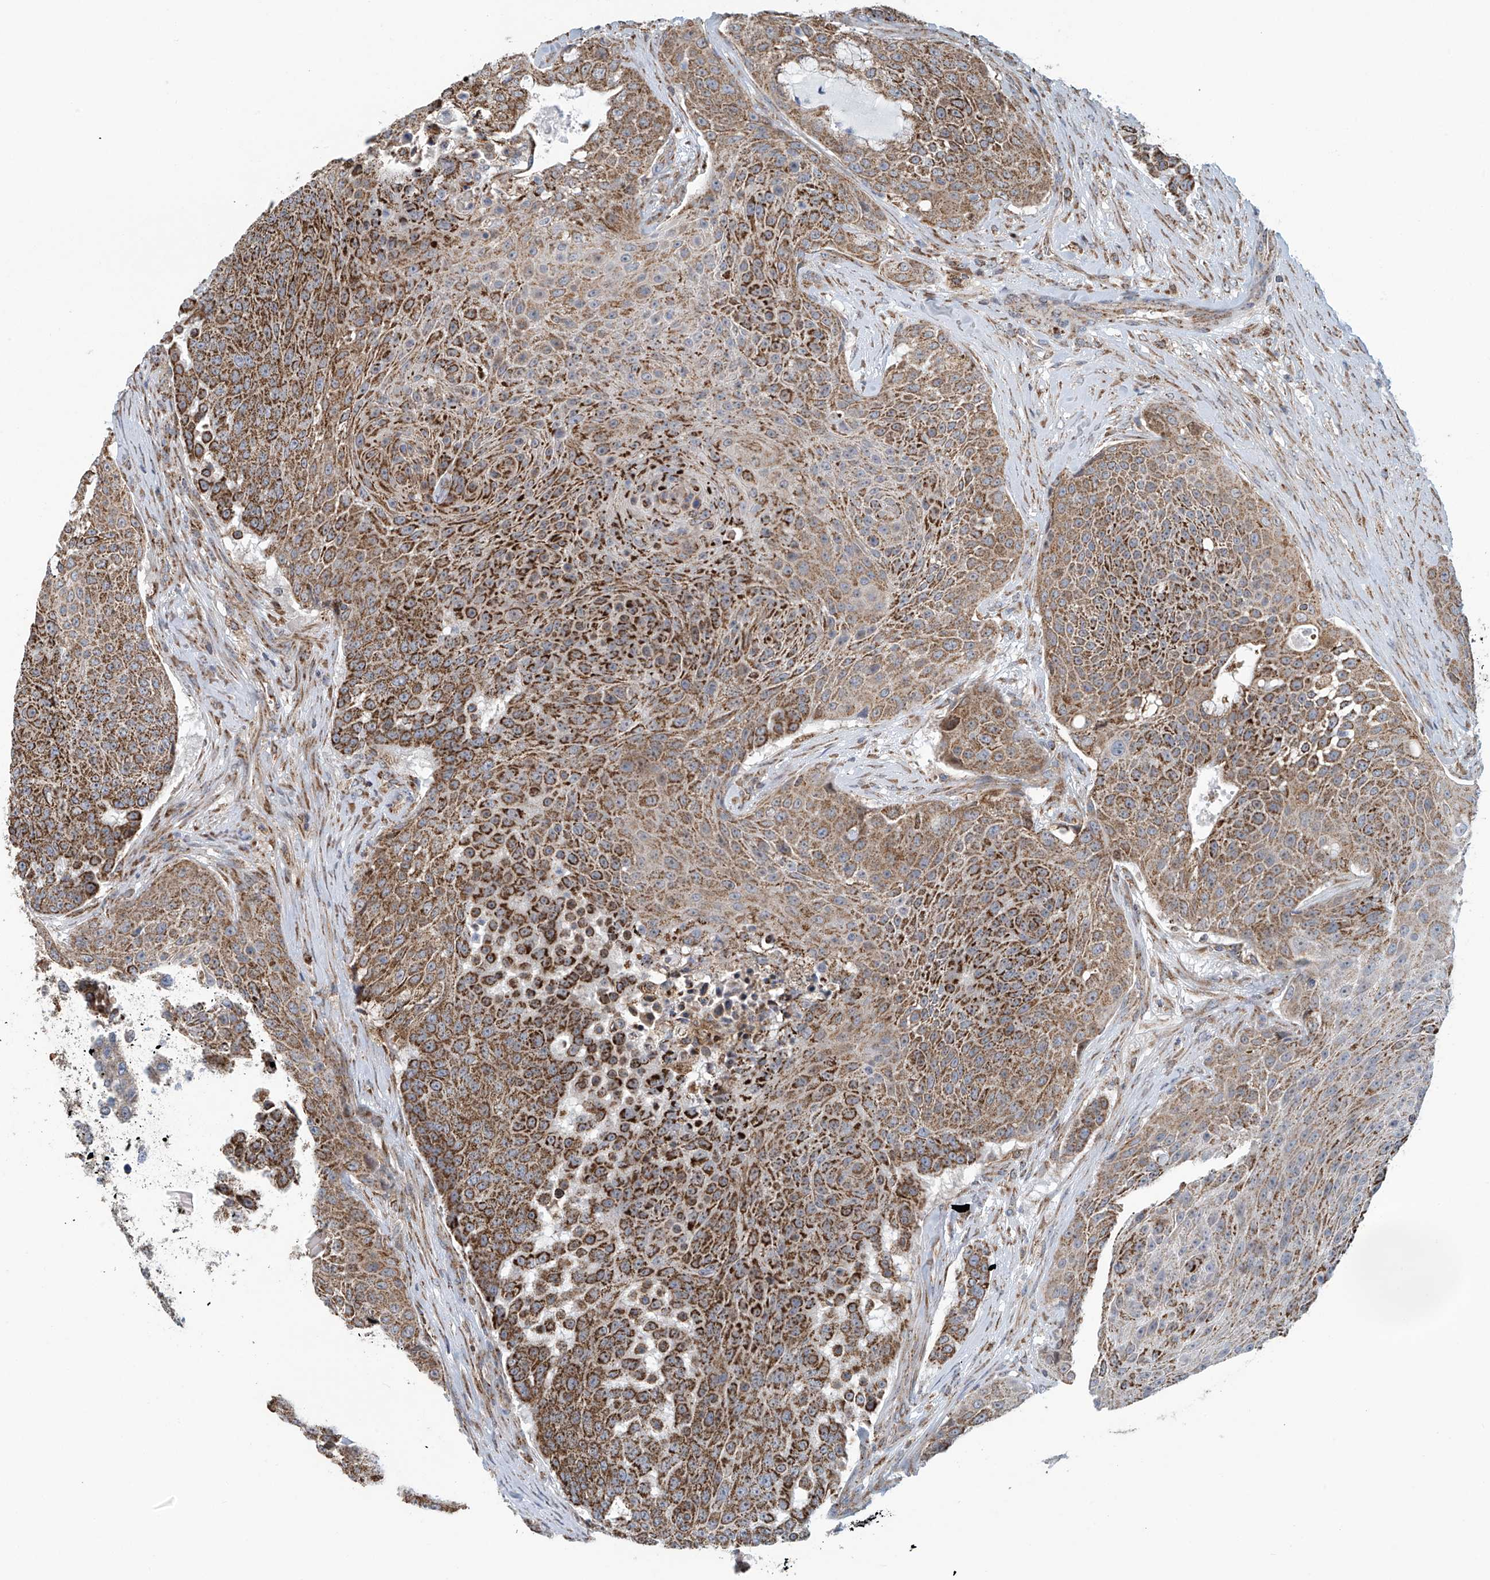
{"staining": {"intensity": "strong", "quantity": ">75%", "location": "cytoplasmic/membranous"}, "tissue": "urothelial cancer", "cell_type": "Tumor cells", "image_type": "cancer", "snomed": [{"axis": "morphology", "description": "Urothelial carcinoma, High grade"}, {"axis": "topography", "description": "Urinary bladder"}], "caption": "A micrograph of human urothelial cancer stained for a protein demonstrates strong cytoplasmic/membranous brown staining in tumor cells.", "gene": "COMMD1", "patient": {"sex": "female", "age": 63}}